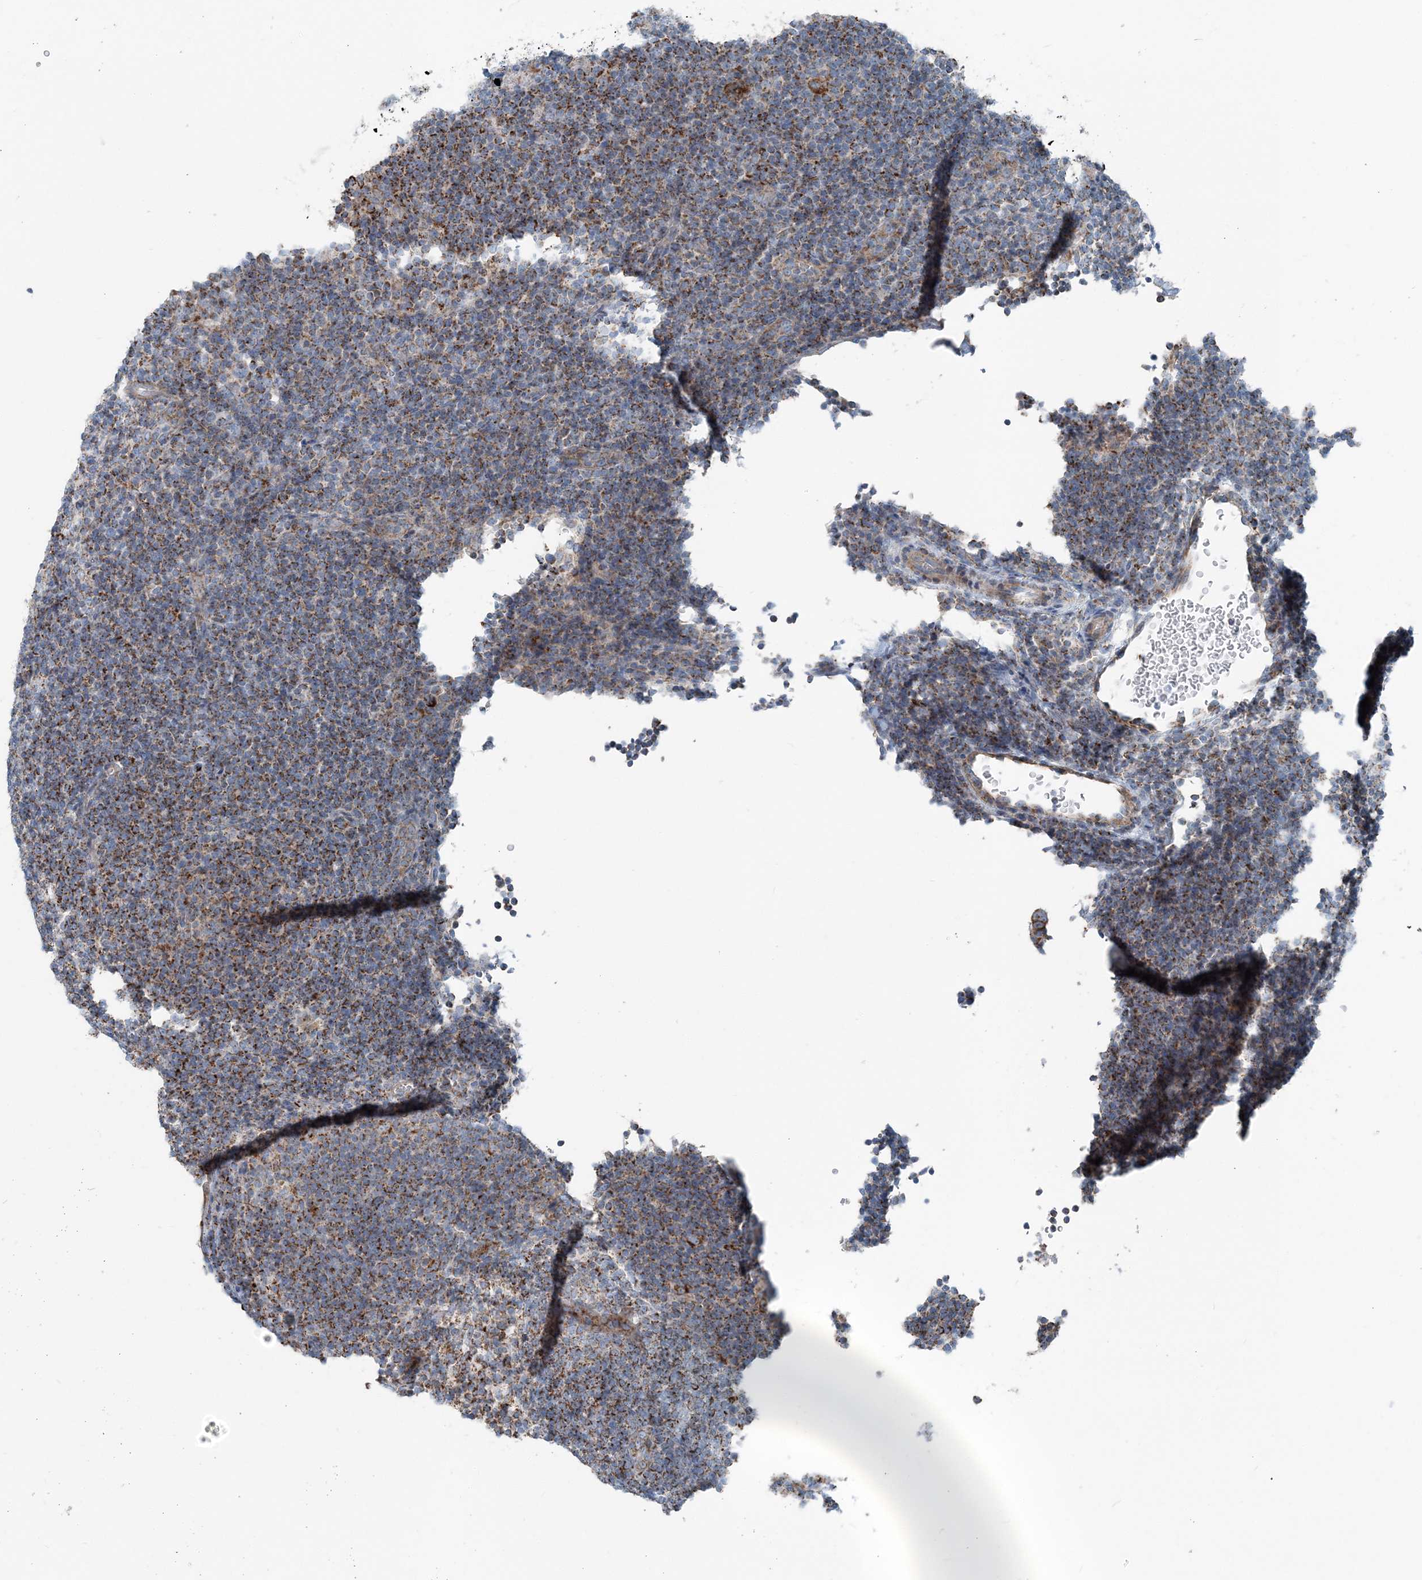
{"staining": {"intensity": "strong", "quantity": "25%-75%", "location": "cytoplasmic/membranous"}, "tissue": "lymphoma", "cell_type": "Tumor cells", "image_type": "cancer", "snomed": [{"axis": "morphology", "description": "Hodgkin's disease, NOS"}, {"axis": "topography", "description": "Lymph node"}], "caption": "A brown stain highlights strong cytoplasmic/membranous positivity of a protein in lymphoma tumor cells.", "gene": "INTU", "patient": {"sex": "female", "age": 57}}